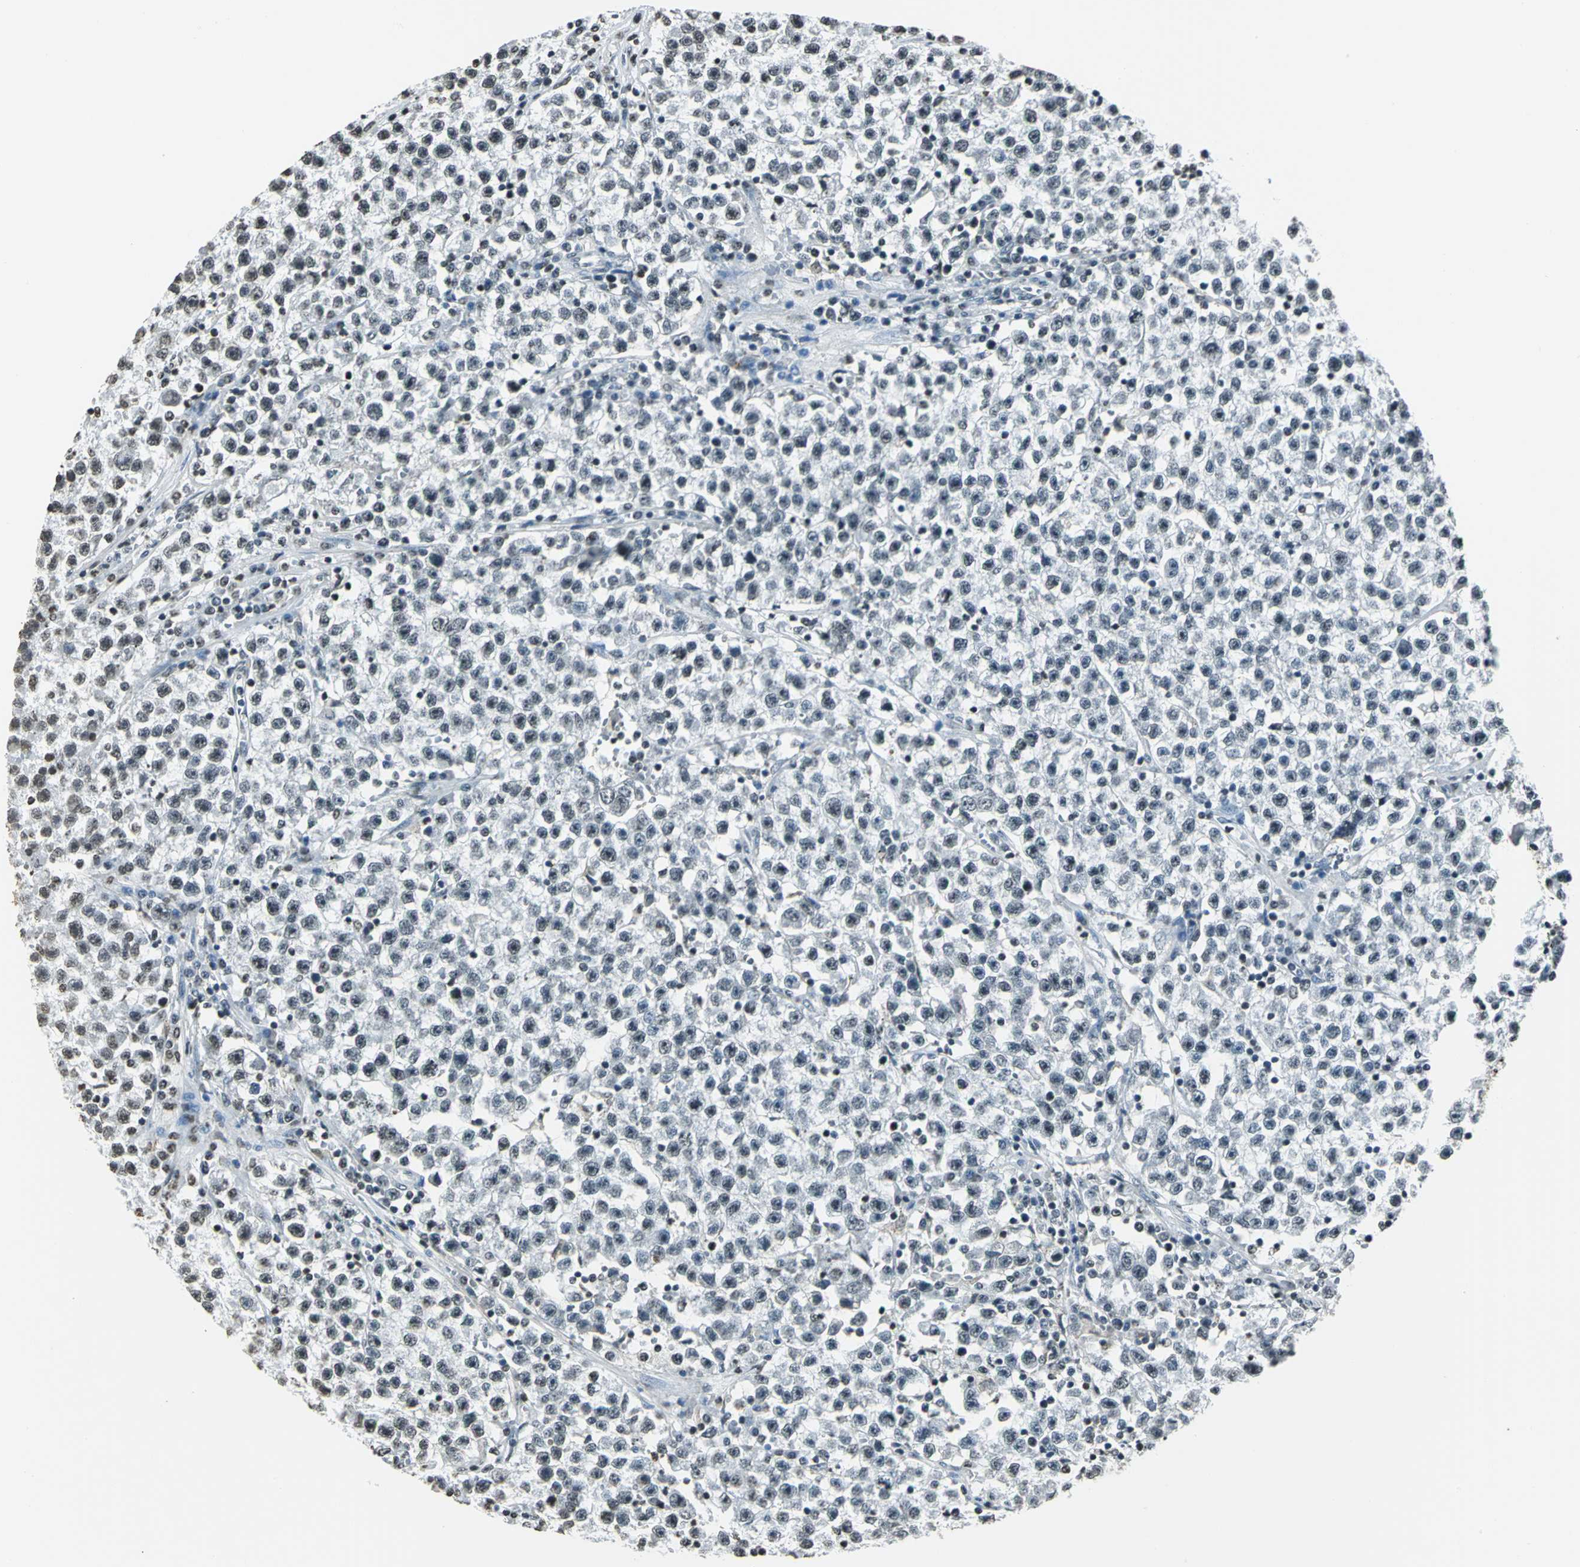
{"staining": {"intensity": "negative", "quantity": "none", "location": "none"}, "tissue": "testis cancer", "cell_type": "Tumor cells", "image_type": "cancer", "snomed": [{"axis": "morphology", "description": "Seminoma, NOS"}, {"axis": "topography", "description": "Testis"}], "caption": "The image reveals no significant staining in tumor cells of seminoma (testis).", "gene": "MCM4", "patient": {"sex": "male", "age": 22}}